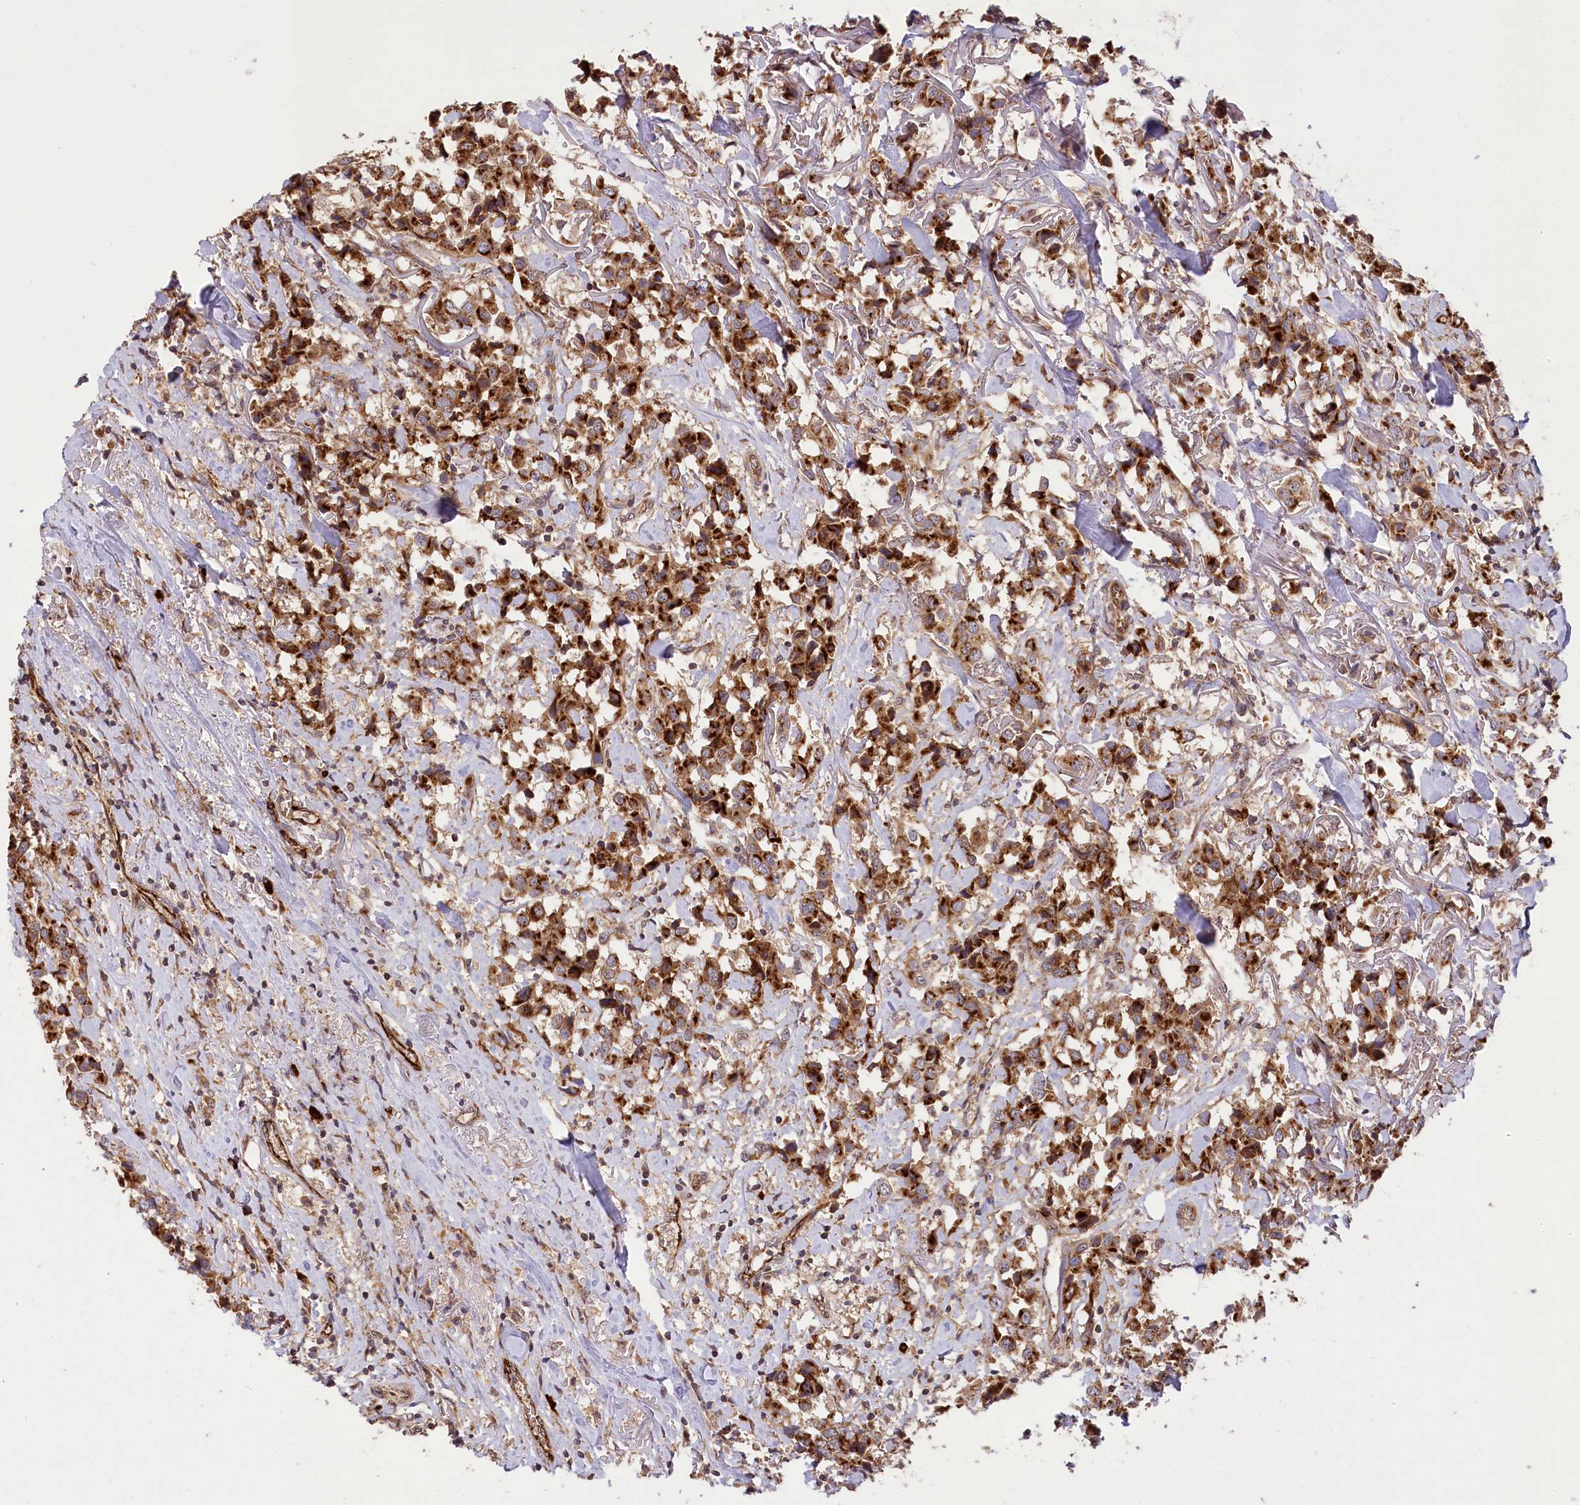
{"staining": {"intensity": "strong", "quantity": ">75%", "location": "cytoplasmic/membranous"}, "tissue": "breast cancer", "cell_type": "Tumor cells", "image_type": "cancer", "snomed": [{"axis": "morphology", "description": "Duct carcinoma"}, {"axis": "topography", "description": "Breast"}], "caption": "Breast cancer (invasive ductal carcinoma) stained with a protein marker exhibits strong staining in tumor cells.", "gene": "CARD19", "patient": {"sex": "female", "age": 80}}